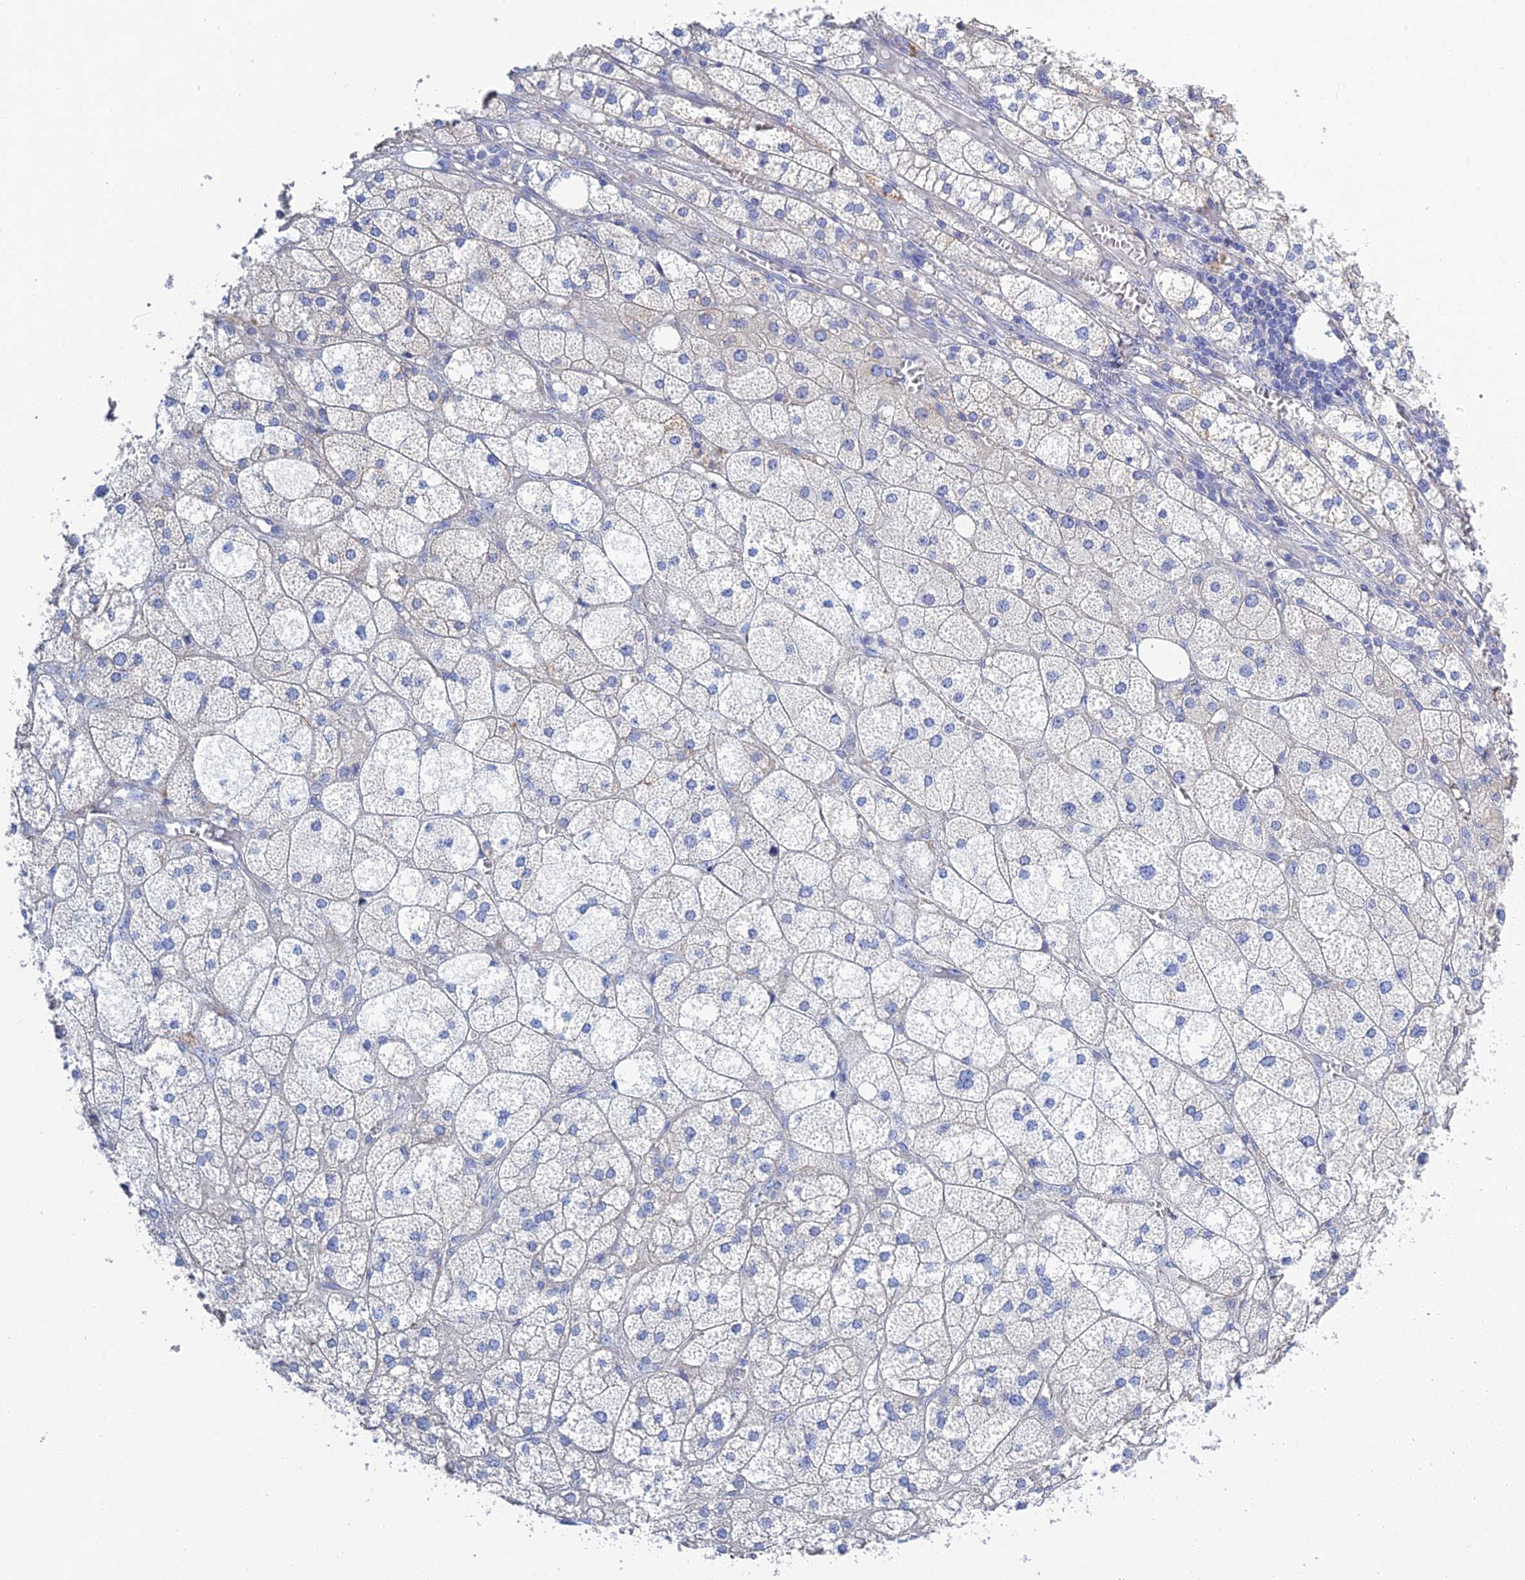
{"staining": {"intensity": "weak", "quantity": "<25%", "location": "cytoplasmic/membranous"}, "tissue": "adrenal gland", "cell_type": "Glandular cells", "image_type": "normal", "snomed": [{"axis": "morphology", "description": "Normal tissue, NOS"}, {"axis": "topography", "description": "Adrenal gland"}], "caption": "DAB (3,3'-diaminobenzidine) immunohistochemical staining of benign adrenal gland displays no significant staining in glandular cells.", "gene": "PCDHA8", "patient": {"sex": "female", "age": 61}}